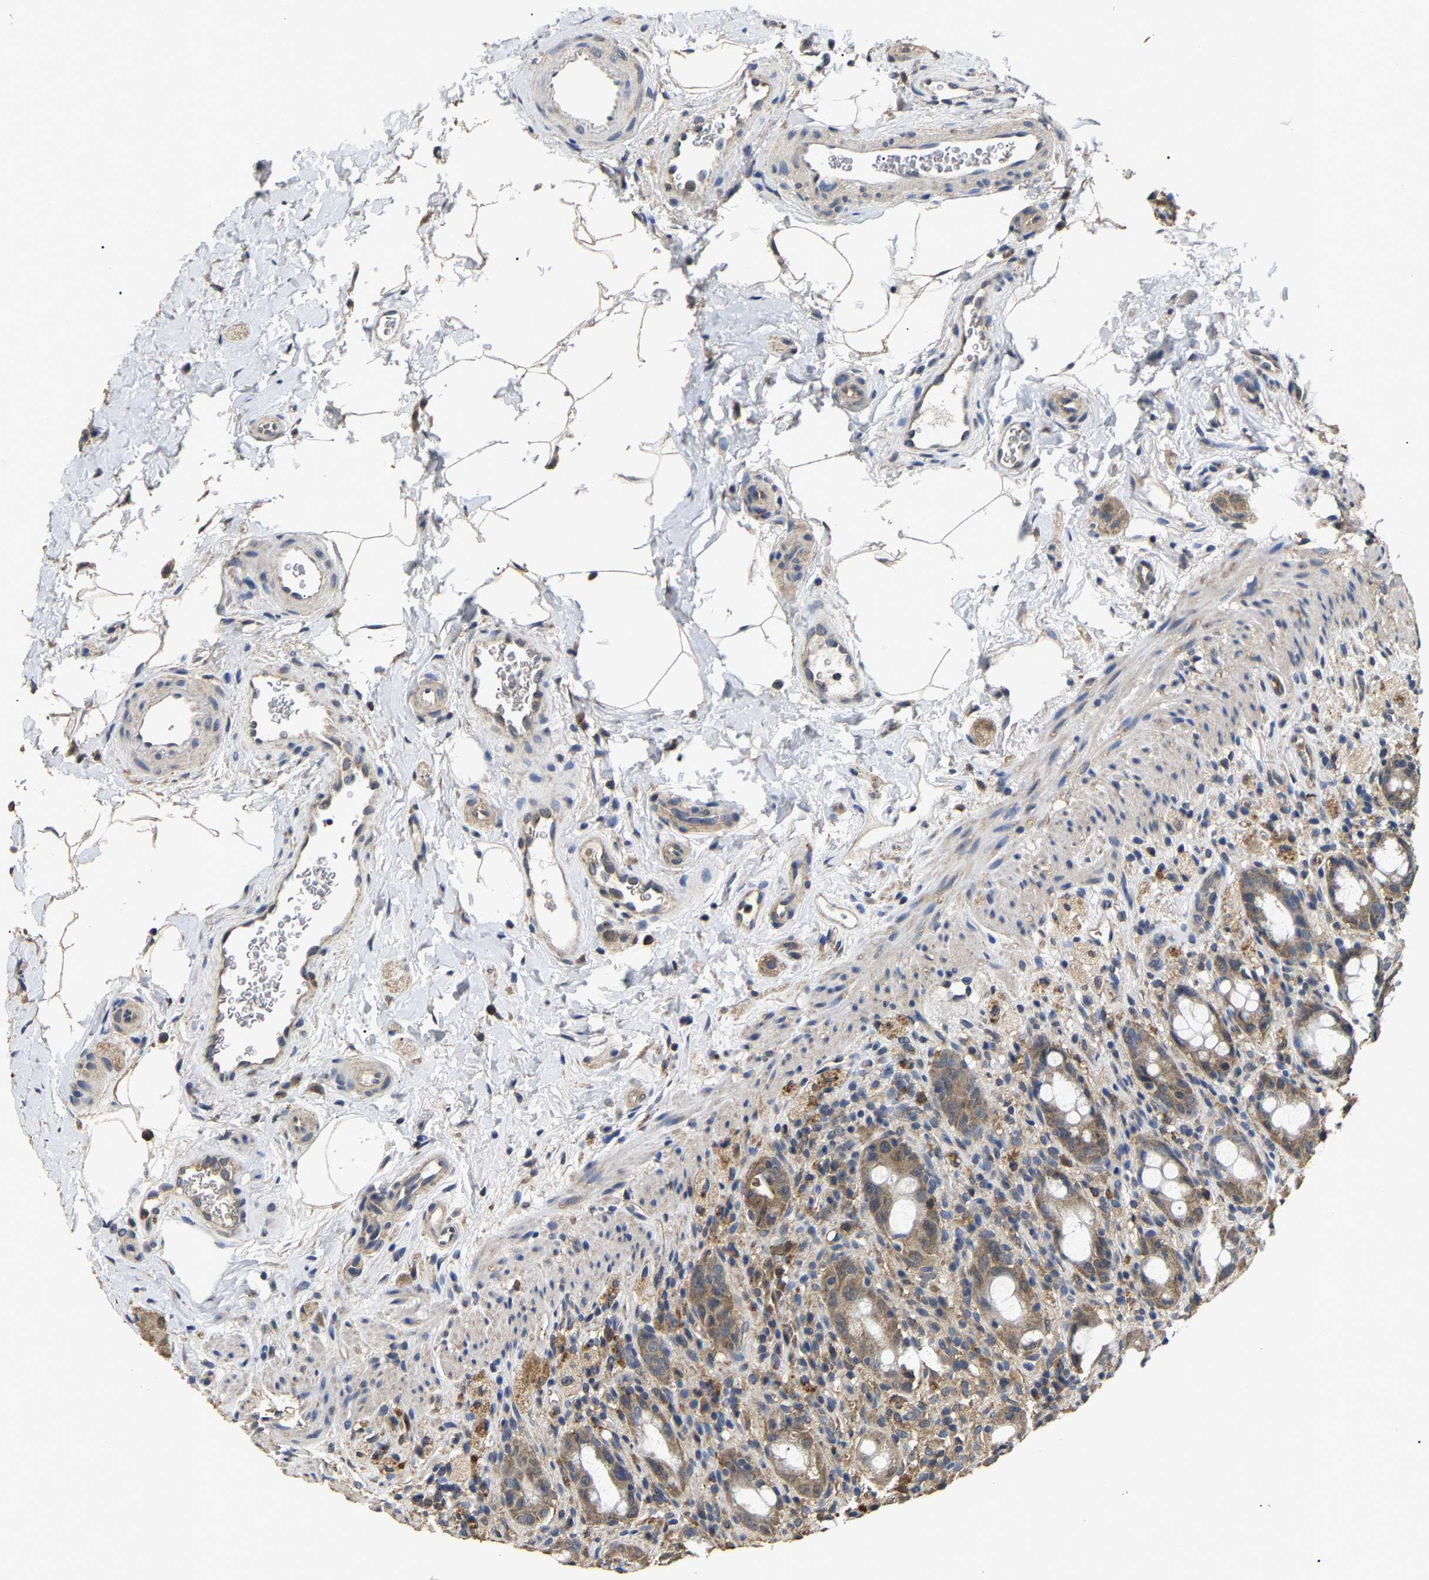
{"staining": {"intensity": "moderate", "quantity": ">75%", "location": "cytoplasmic/membranous"}, "tissue": "rectum", "cell_type": "Glandular cells", "image_type": "normal", "snomed": [{"axis": "morphology", "description": "Normal tissue, NOS"}, {"axis": "topography", "description": "Rectum"}], "caption": "Benign rectum displays moderate cytoplasmic/membranous staining in about >75% of glandular cells, visualized by immunohistochemistry.", "gene": "PSMD8", "patient": {"sex": "male", "age": 44}}